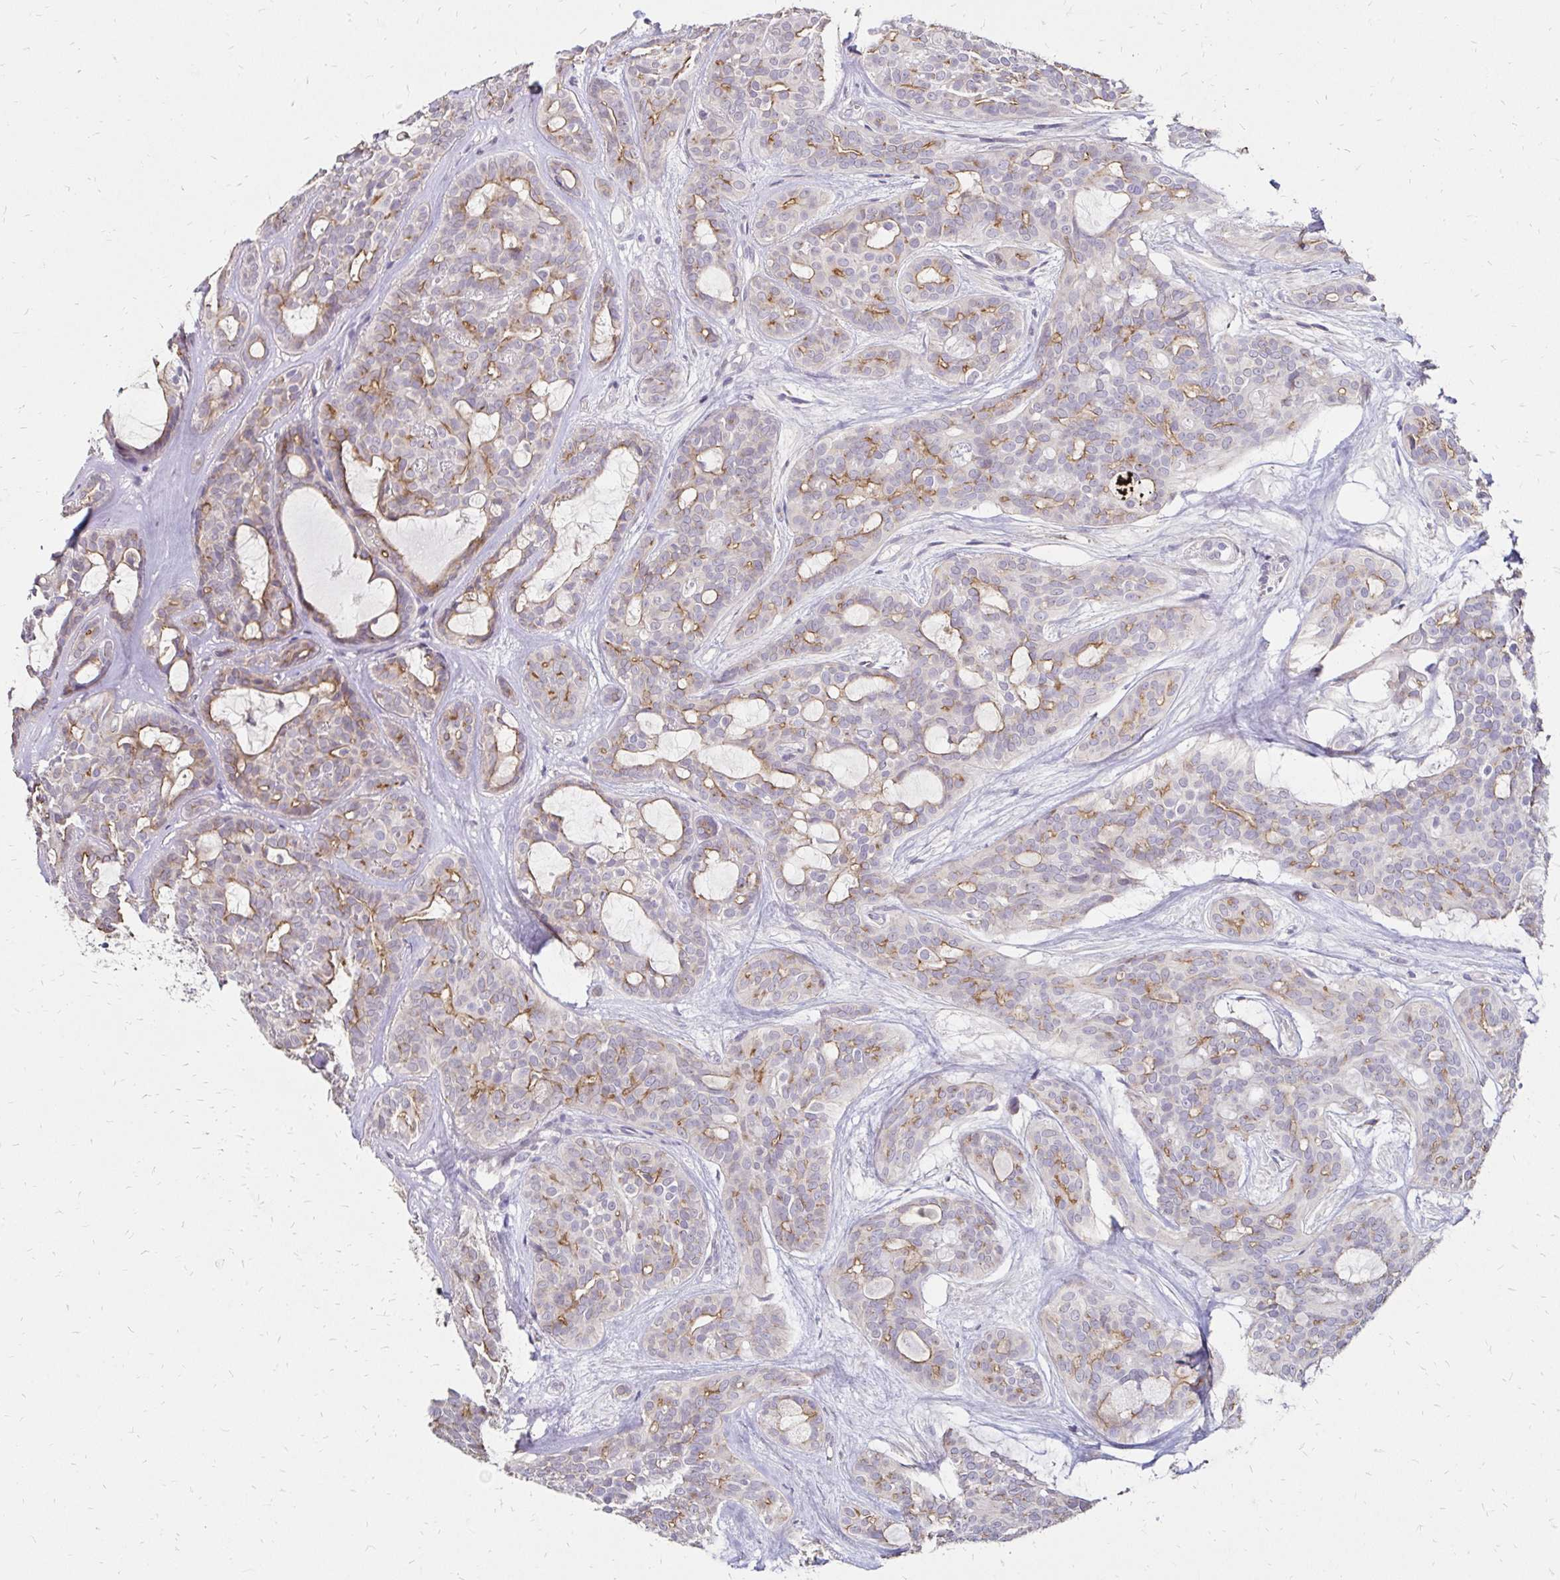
{"staining": {"intensity": "moderate", "quantity": "25%-75%", "location": "cytoplasmic/membranous"}, "tissue": "head and neck cancer", "cell_type": "Tumor cells", "image_type": "cancer", "snomed": [{"axis": "morphology", "description": "Adenocarcinoma, NOS"}, {"axis": "topography", "description": "Head-Neck"}], "caption": "The histopathology image exhibits a brown stain indicating the presence of a protein in the cytoplasmic/membranous of tumor cells in adenocarcinoma (head and neck). (DAB IHC with brightfield microscopy, high magnification).", "gene": "PRIMA1", "patient": {"sex": "male", "age": 66}}